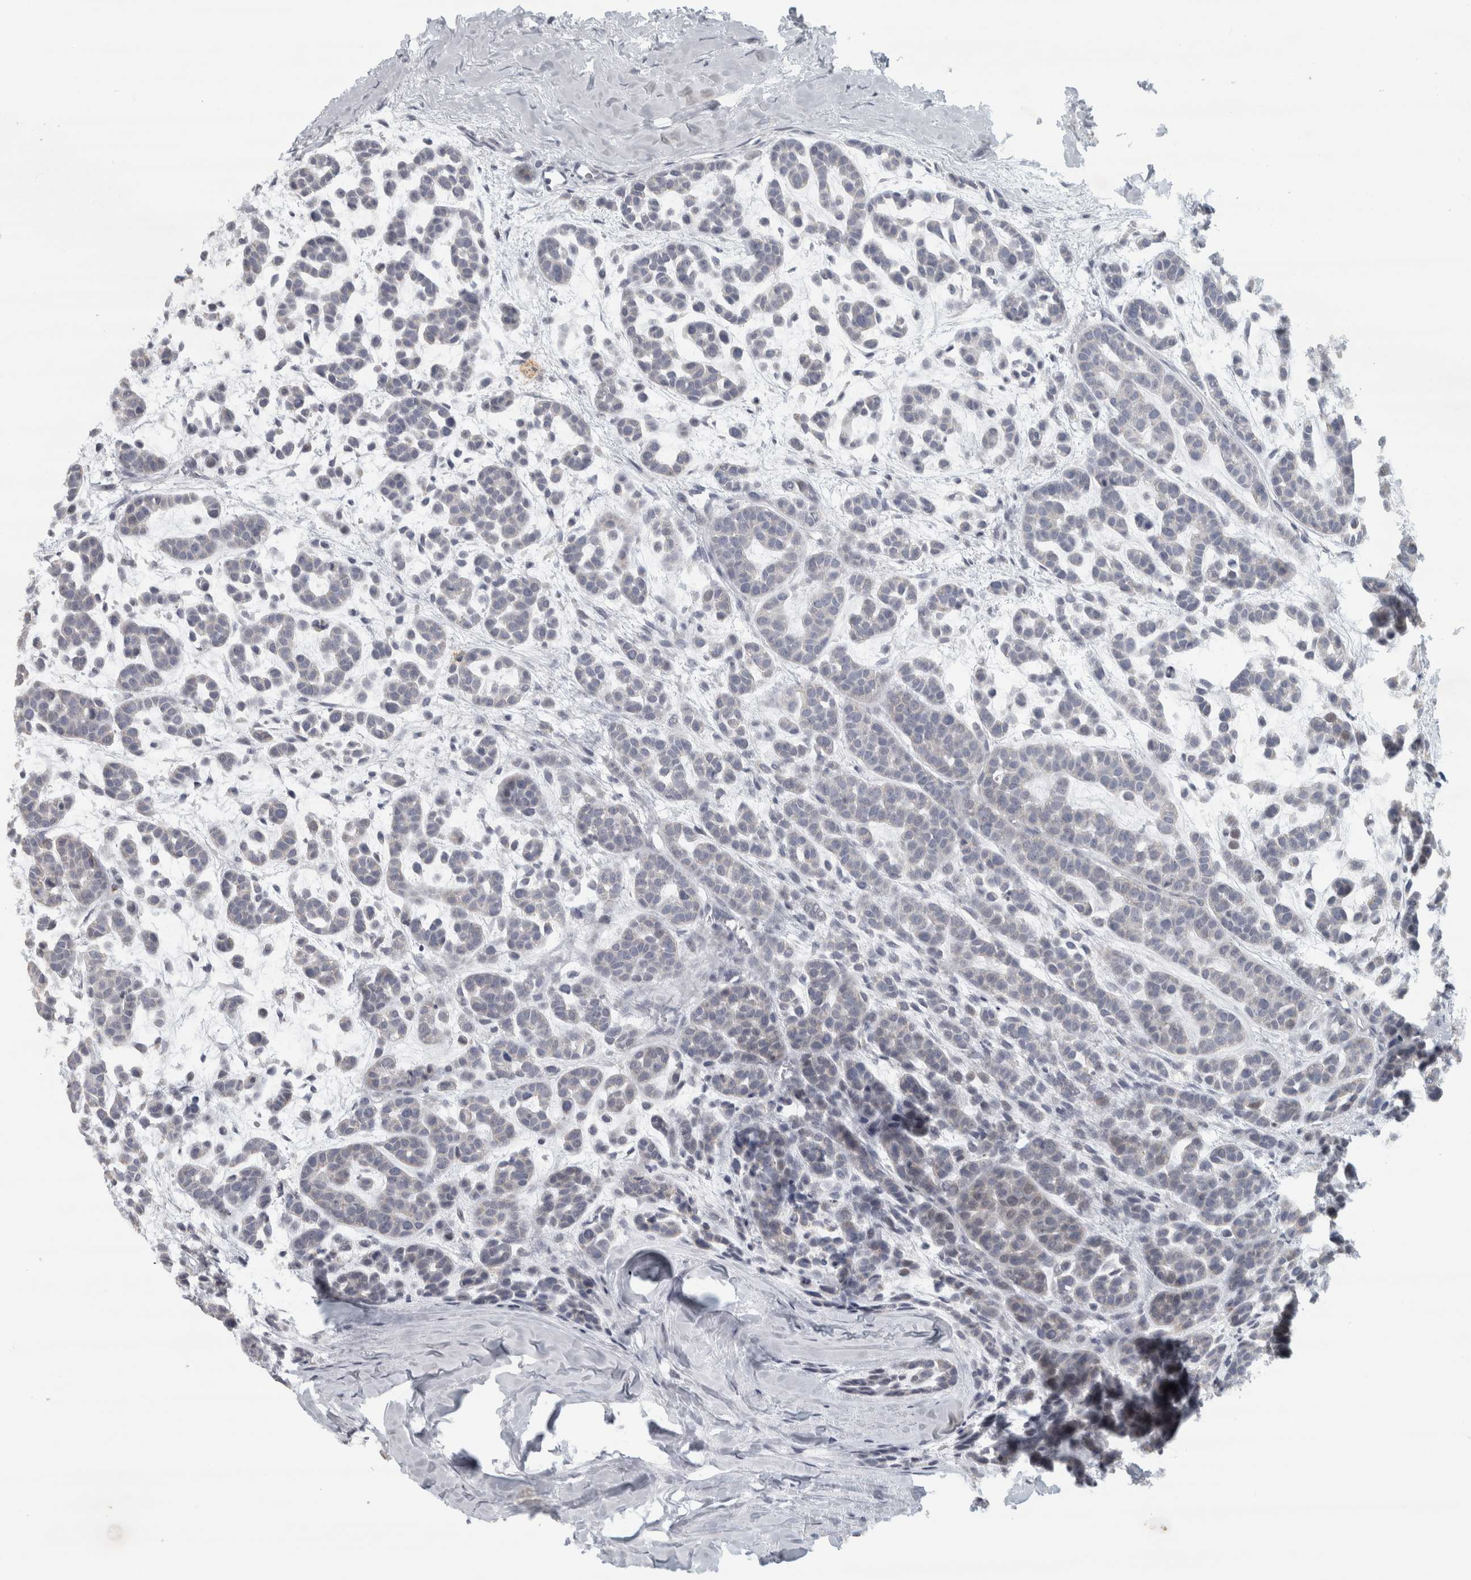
{"staining": {"intensity": "negative", "quantity": "none", "location": "none"}, "tissue": "head and neck cancer", "cell_type": "Tumor cells", "image_type": "cancer", "snomed": [{"axis": "morphology", "description": "Adenocarcinoma, NOS"}, {"axis": "morphology", "description": "Adenoma, NOS"}, {"axis": "topography", "description": "Head-Neck"}], "caption": "DAB immunohistochemical staining of head and neck cancer reveals no significant staining in tumor cells.", "gene": "PTPRN2", "patient": {"sex": "female", "age": 55}}